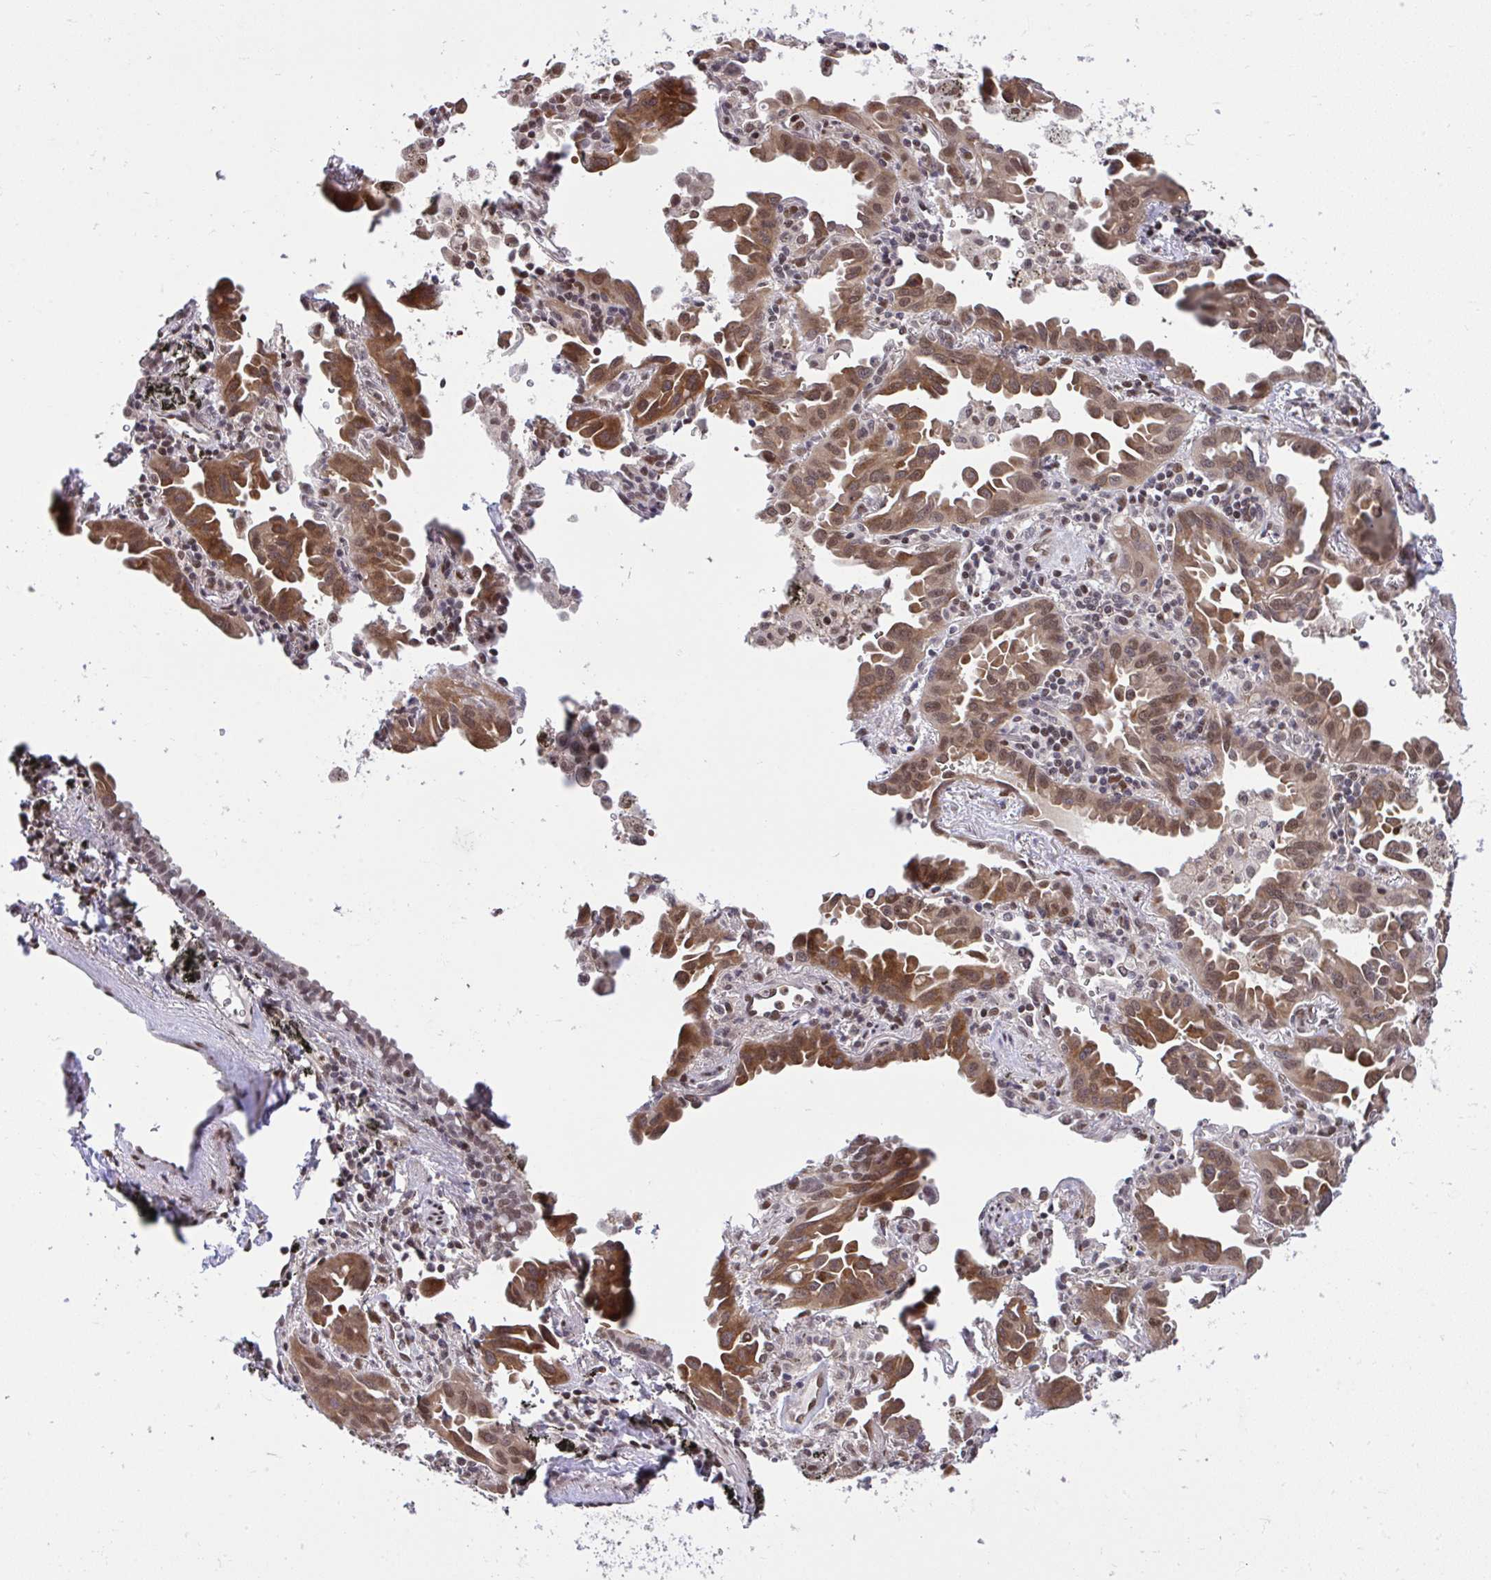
{"staining": {"intensity": "moderate", "quantity": ">75%", "location": "cytoplasmic/membranous,nuclear"}, "tissue": "lung cancer", "cell_type": "Tumor cells", "image_type": "cancer", "snomed": [{"axis": "morphology", "description": "Adenocarcinoma, NOS"}, {"axis": "topography", "description": "Lung"}], "caption": "This is an image of immunohistochemistry (IHC) staining of lung cancer (adenocarcinoma), which shows moderate staining in the cytoplasmic/membranous and nuclear of tumor cells.", "gene": "GLIS3", "patient": {"sex": "male", "age": 68}}